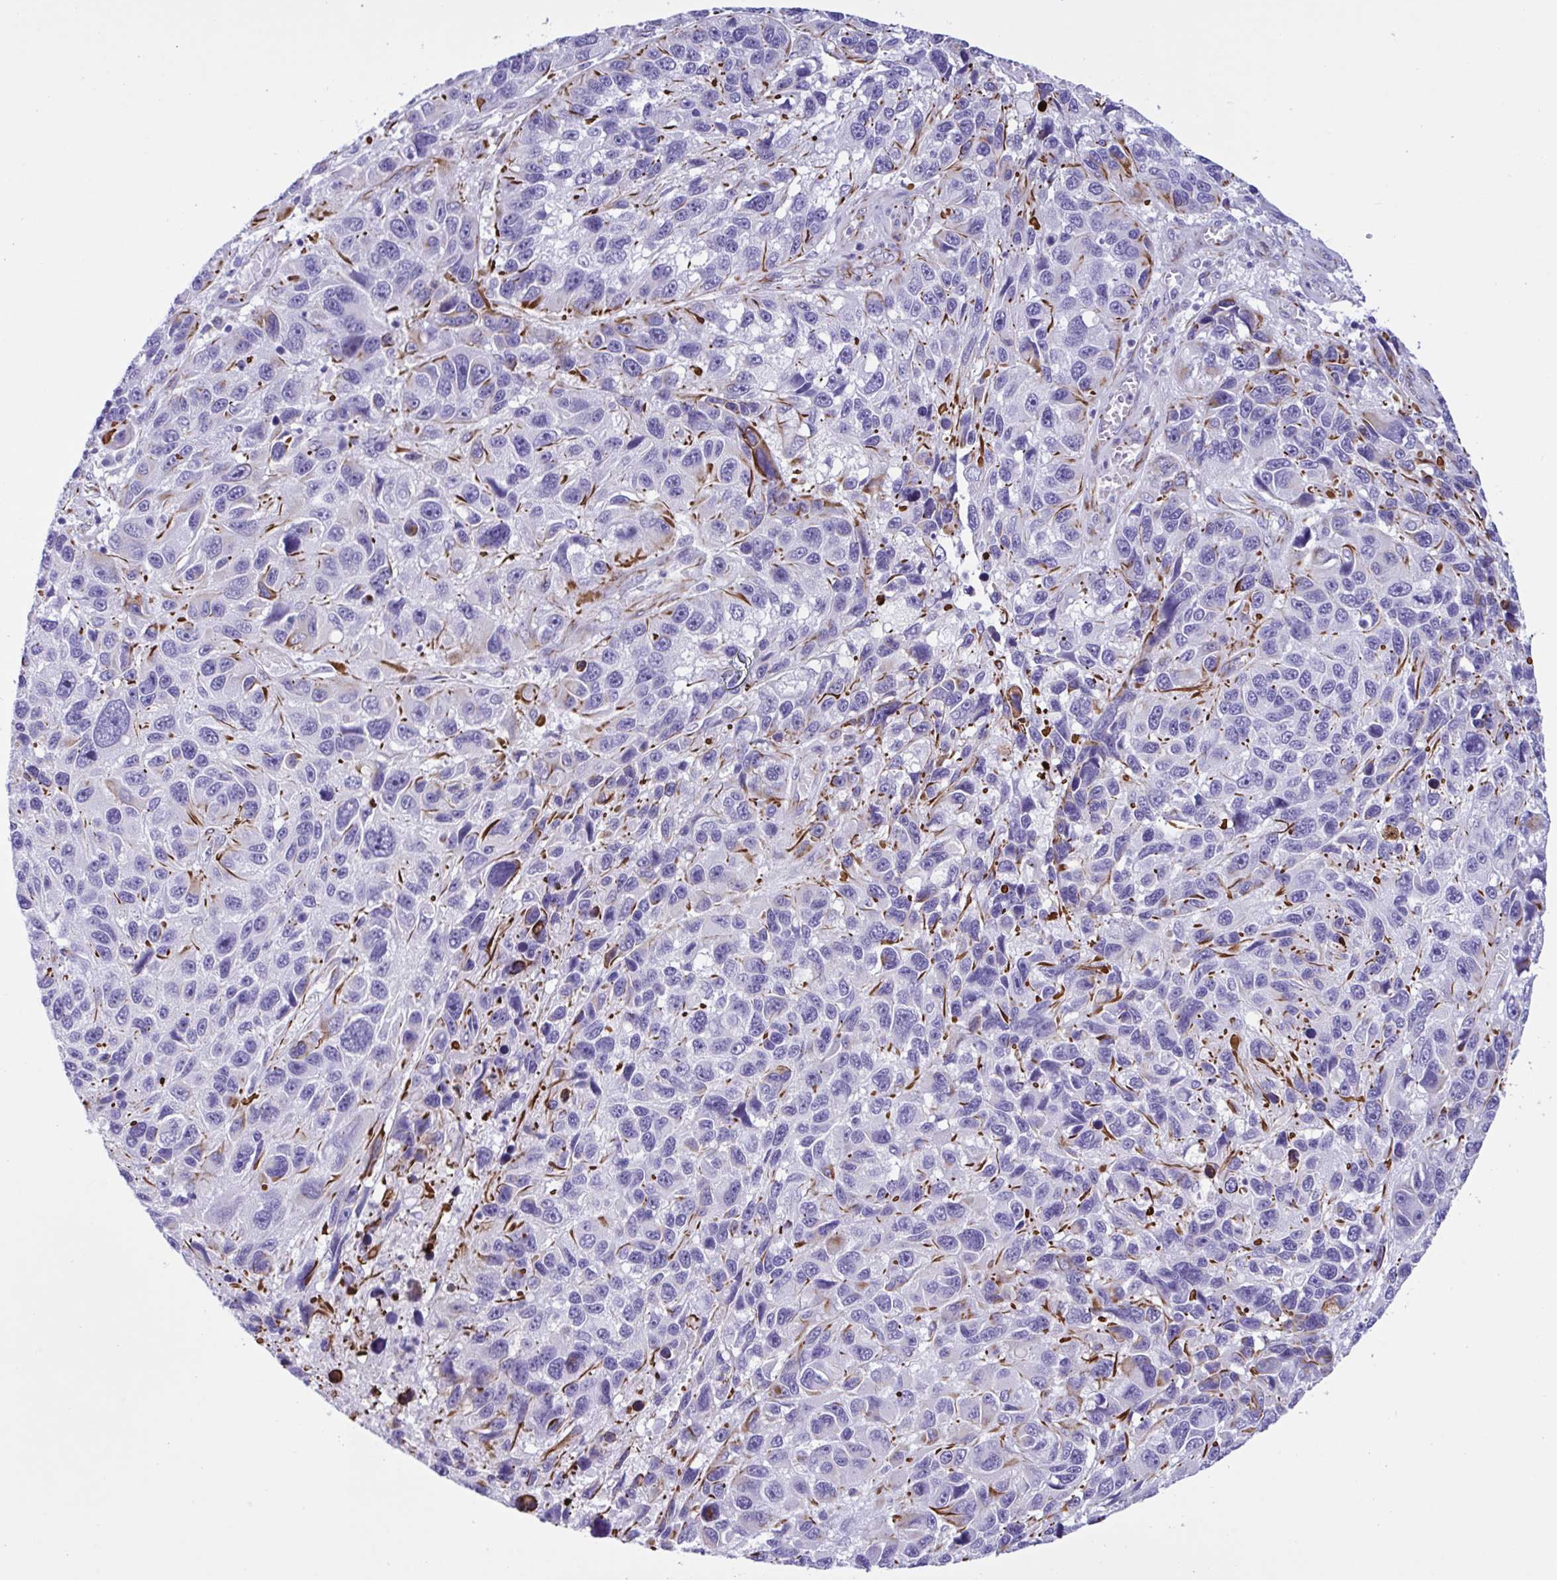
{"staining": {"intensity": "weak", "quantity": "<25%", "location": "cytoplasmic/membranous"}, "tissue": "melanoma", "cell_type": "Tumor cells", "image_type": "cancer", "snomed": [{"axis": "morphology", "description": "Malignant melanoma, NOS"}, {"axis": "topography", "description": "Skin"}], "caption": "Immunohistochemistry micrograph of neoplastic tissue: human melanoma stained with DAB displays no significant protein positivity in tumor cells. (Brightfield microscopy of DAB (3,3'-diaminobenzidine) immunohistochemistry (IHC) at high magnification).", "gene": "SMAD5", "patient": {"sex": "male", "age": 53}}